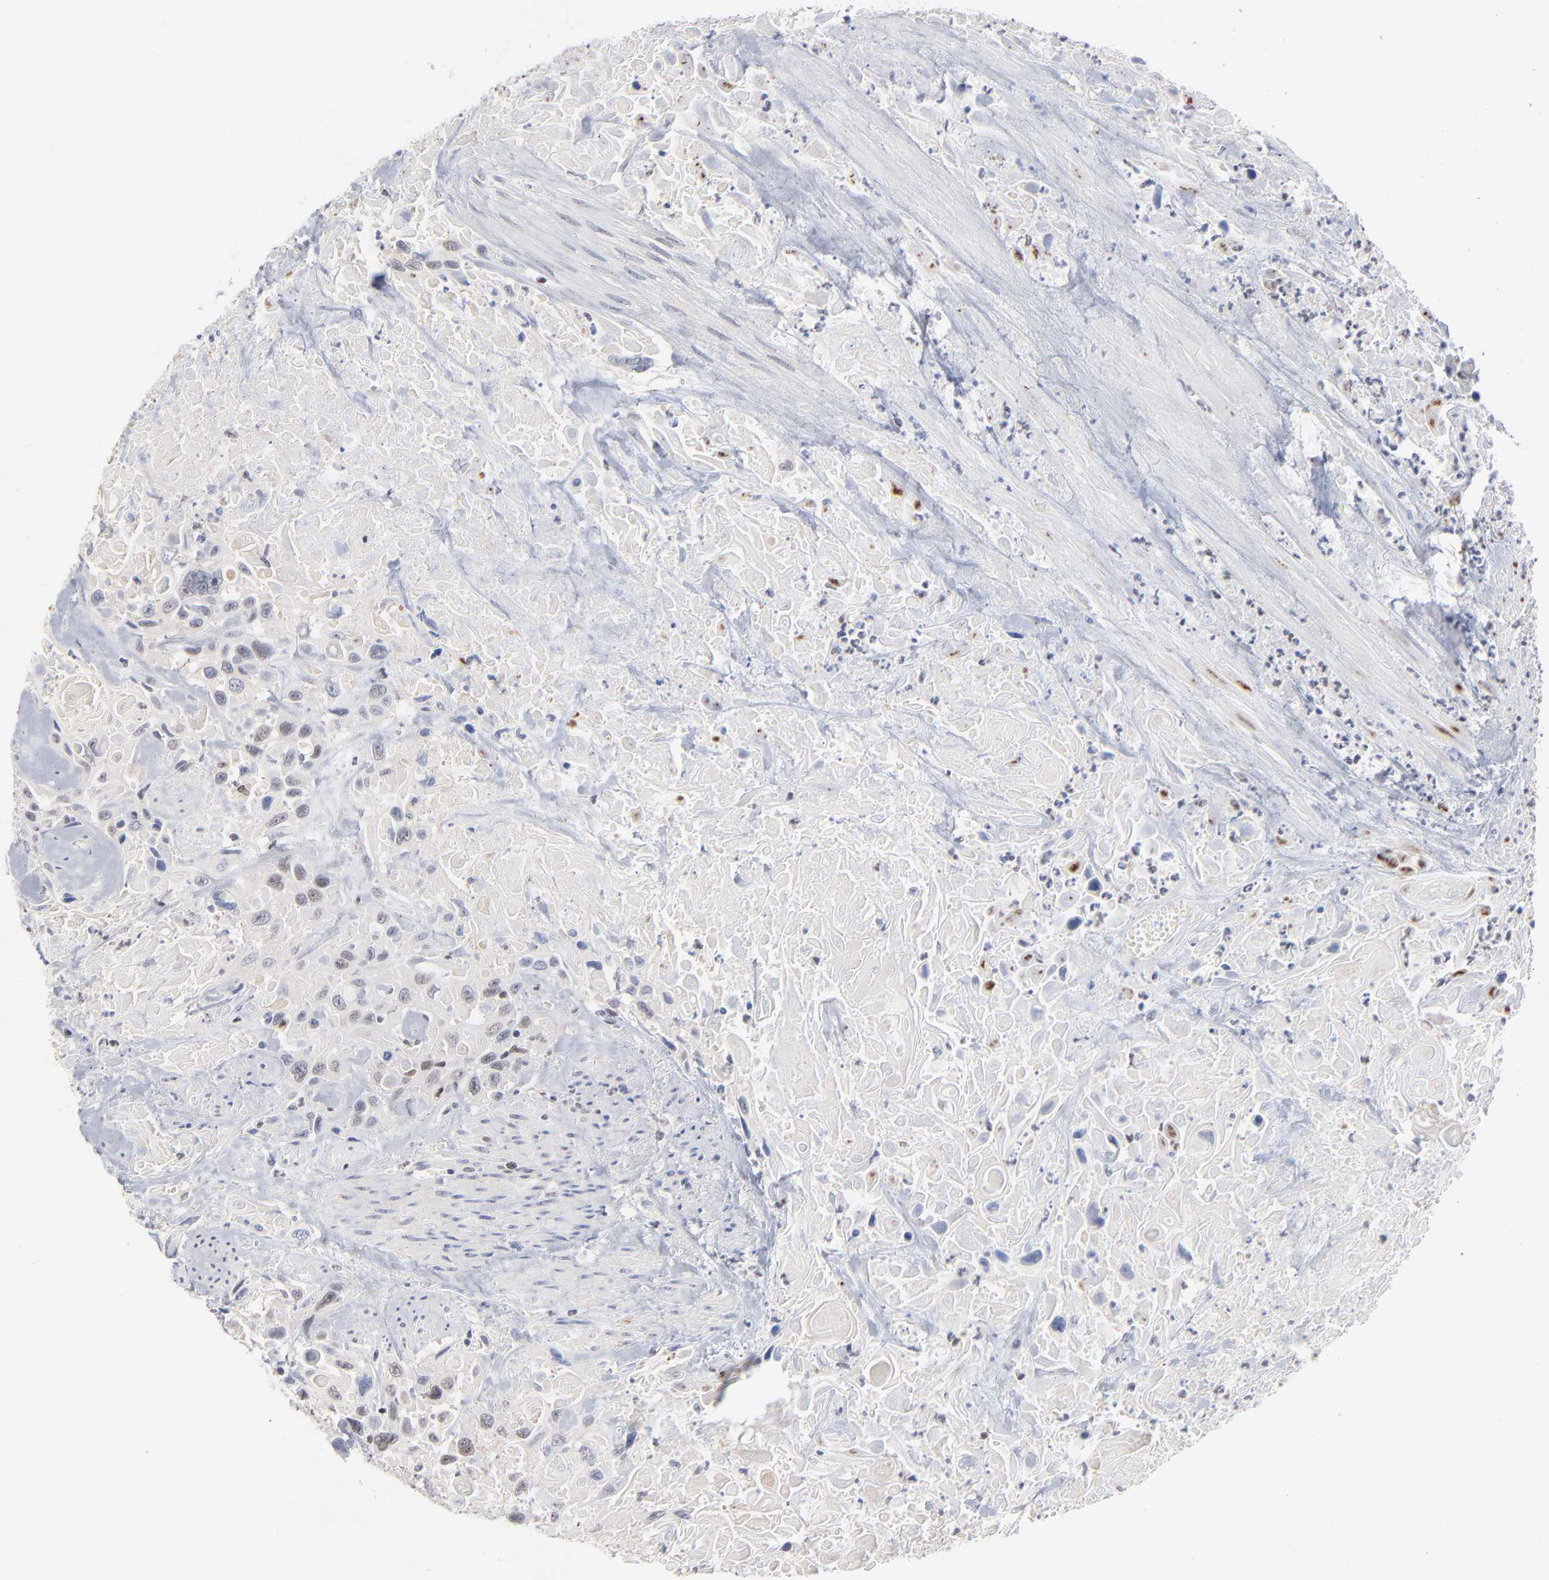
{"staining": {"intensity": "weak", "quantity": "25%-75%", "location": "nuclear"}, "tissue": "urothelial cancer", "cell_type": "Tumor cells", "image_type": "cancer", "snomed": [{"axis": "morphology", "description": "Urothelial carcinoma, High grade"}, {"axis": "topography", "description": "Urinary bladder"}], "caption": "The micrograph reveals a brown stain indicating the presence of a protein in the nuclear of tumor cells in urothelial cancer.", "gene": "MAX", "patient": {"sex": "female", "age": 84}}